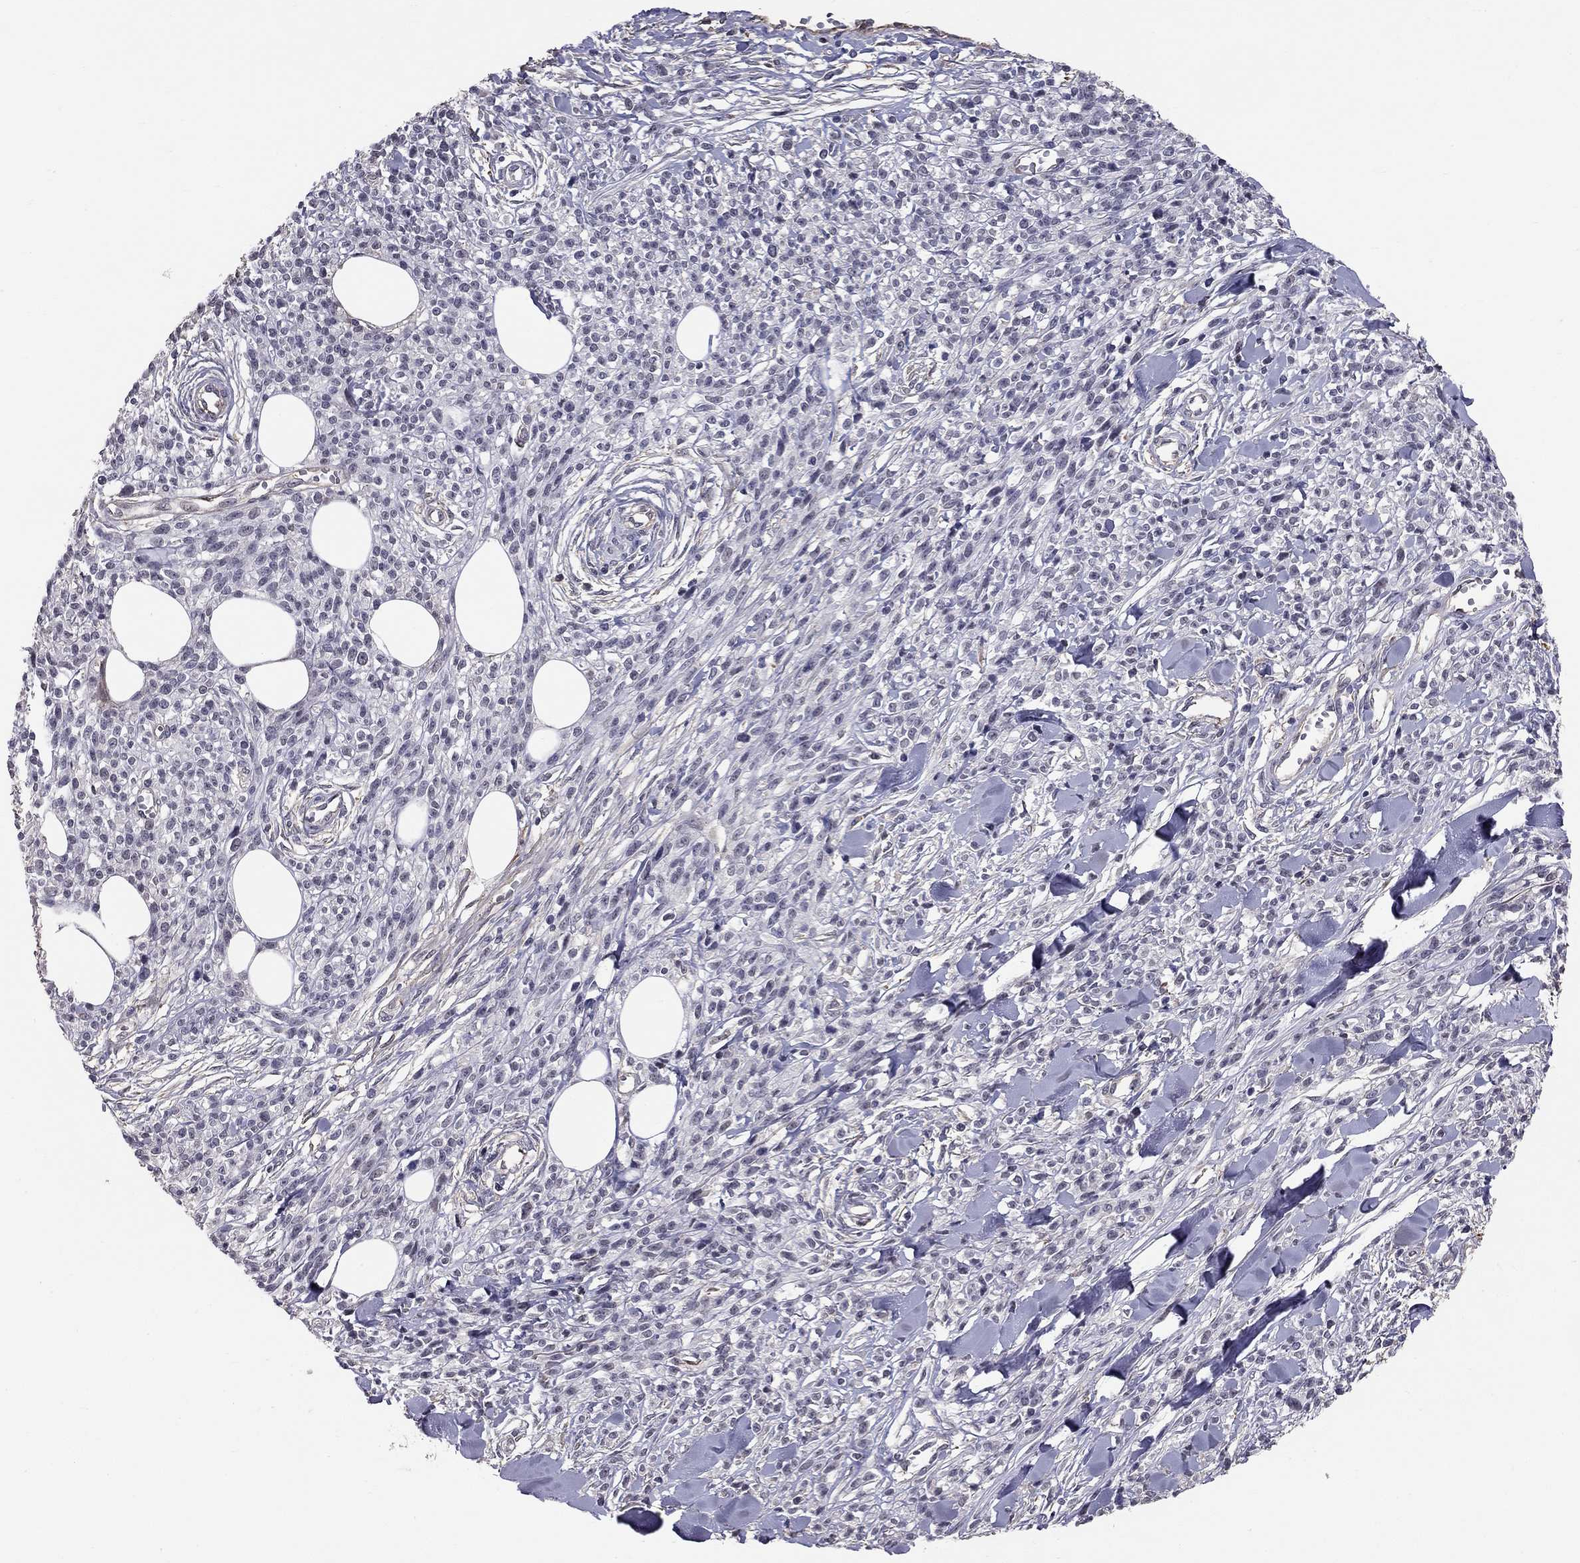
{"staining": {"intensity": "negative", "quantity": "none", "location": "none"}, "tissue": "melanoma", "cell_type": "Tumor cells", "image_type": "cancer", "snomed": [{"axis": "morphology", "description": "Malignant melanoma, NOS"}, {"axis": "topography", "description": "Skin"}, {"axis": "topography", "description": "Skin of trunk"}], "caption": "The histopathology image demonstrates no significant expression in tumor cells of melanoma.", "gene": "GJB4", "patient": {"sex": "male", "age": 74}}